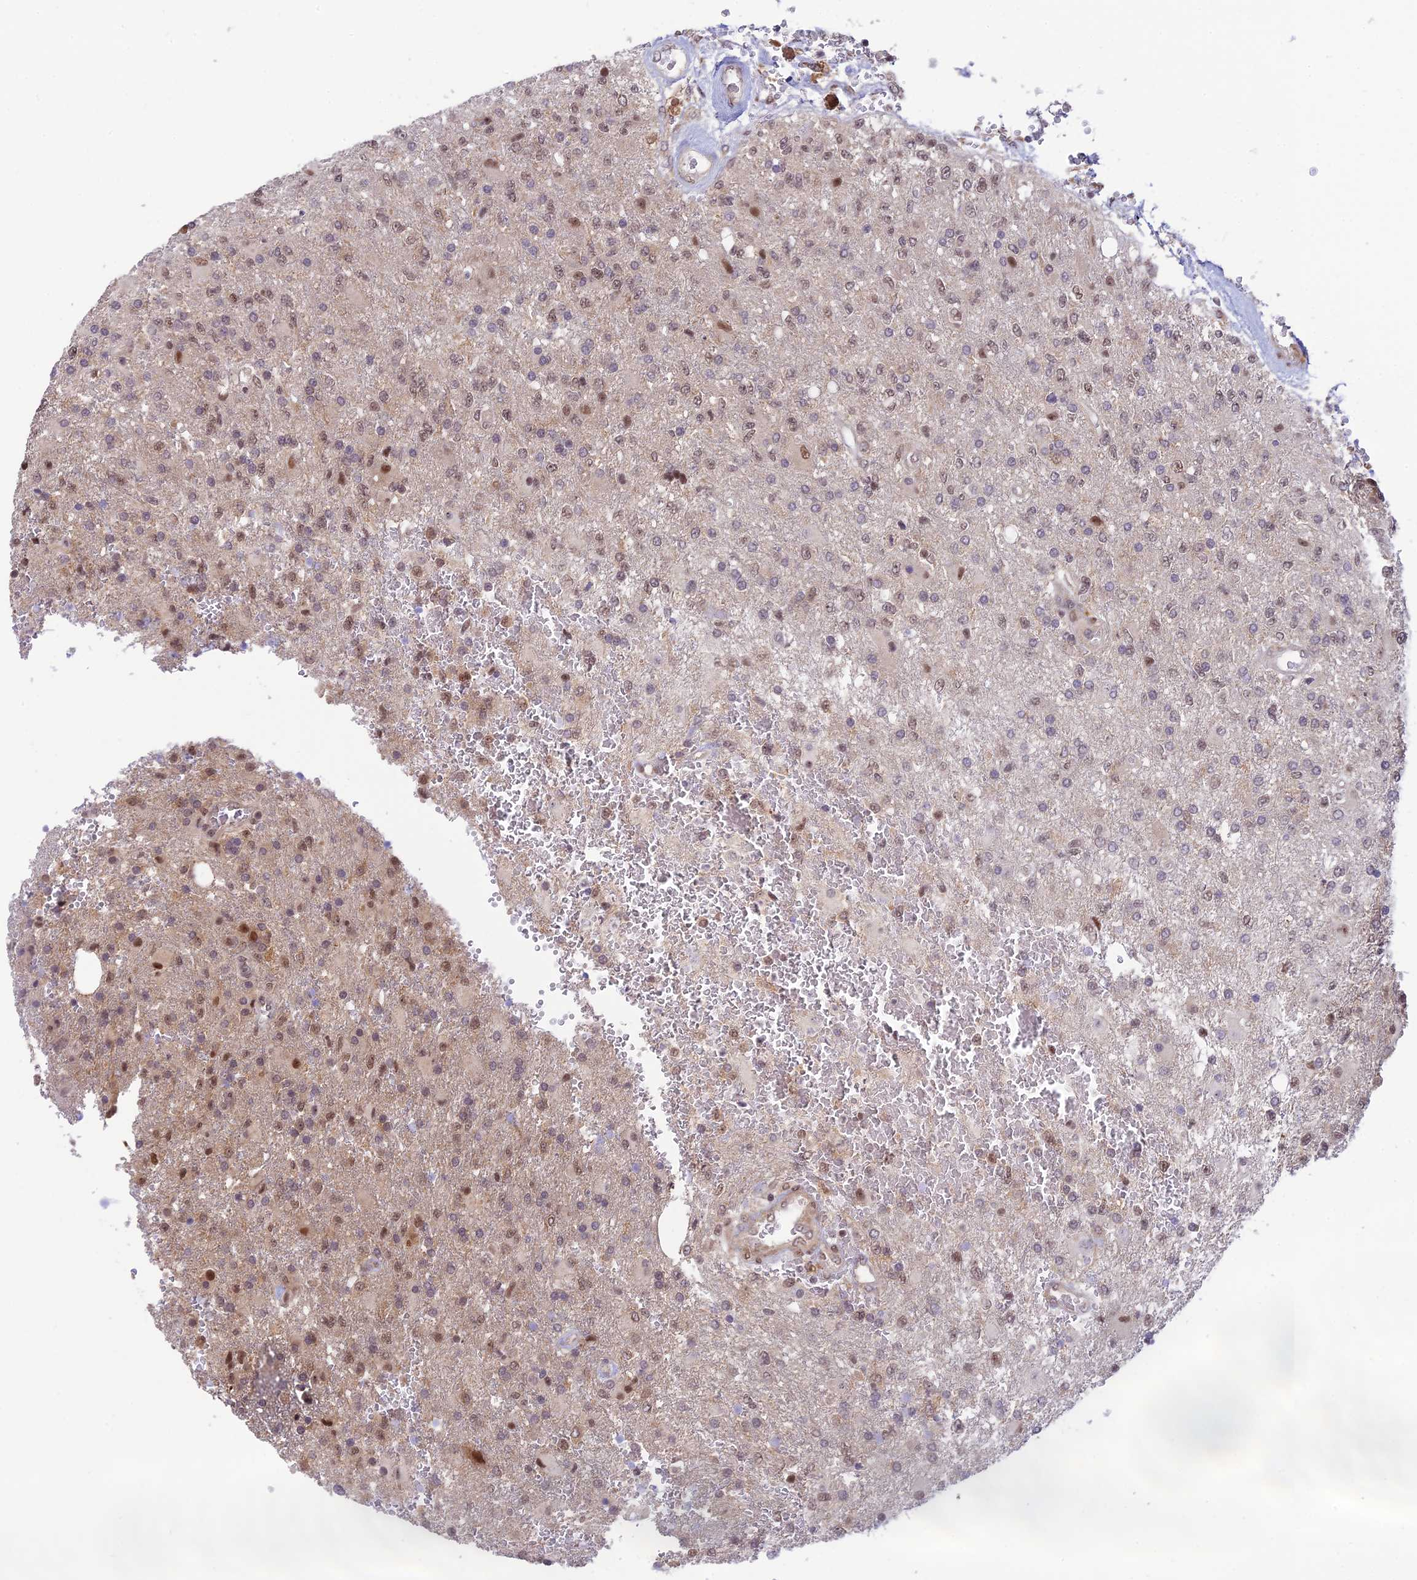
{"staining": {"intensity": "weak", "quantity": "25%-75%", "location": "nuclear"}, "tissue": "glioma", "cell_type": "Tumor cells", "image_type": "cancer", "snomed": [{"axis": "morphology", "description": "Glioma, malignant, High grade"}, {"axis": "topography", "description": "Brain"}], "caption": "The photomicrograph shows a brown stain indicating the presence of a protein in the nuclear of tumor cells in glioma.", "gene": "ASPDH", "patient": {"sex": "male", "age": 56}}